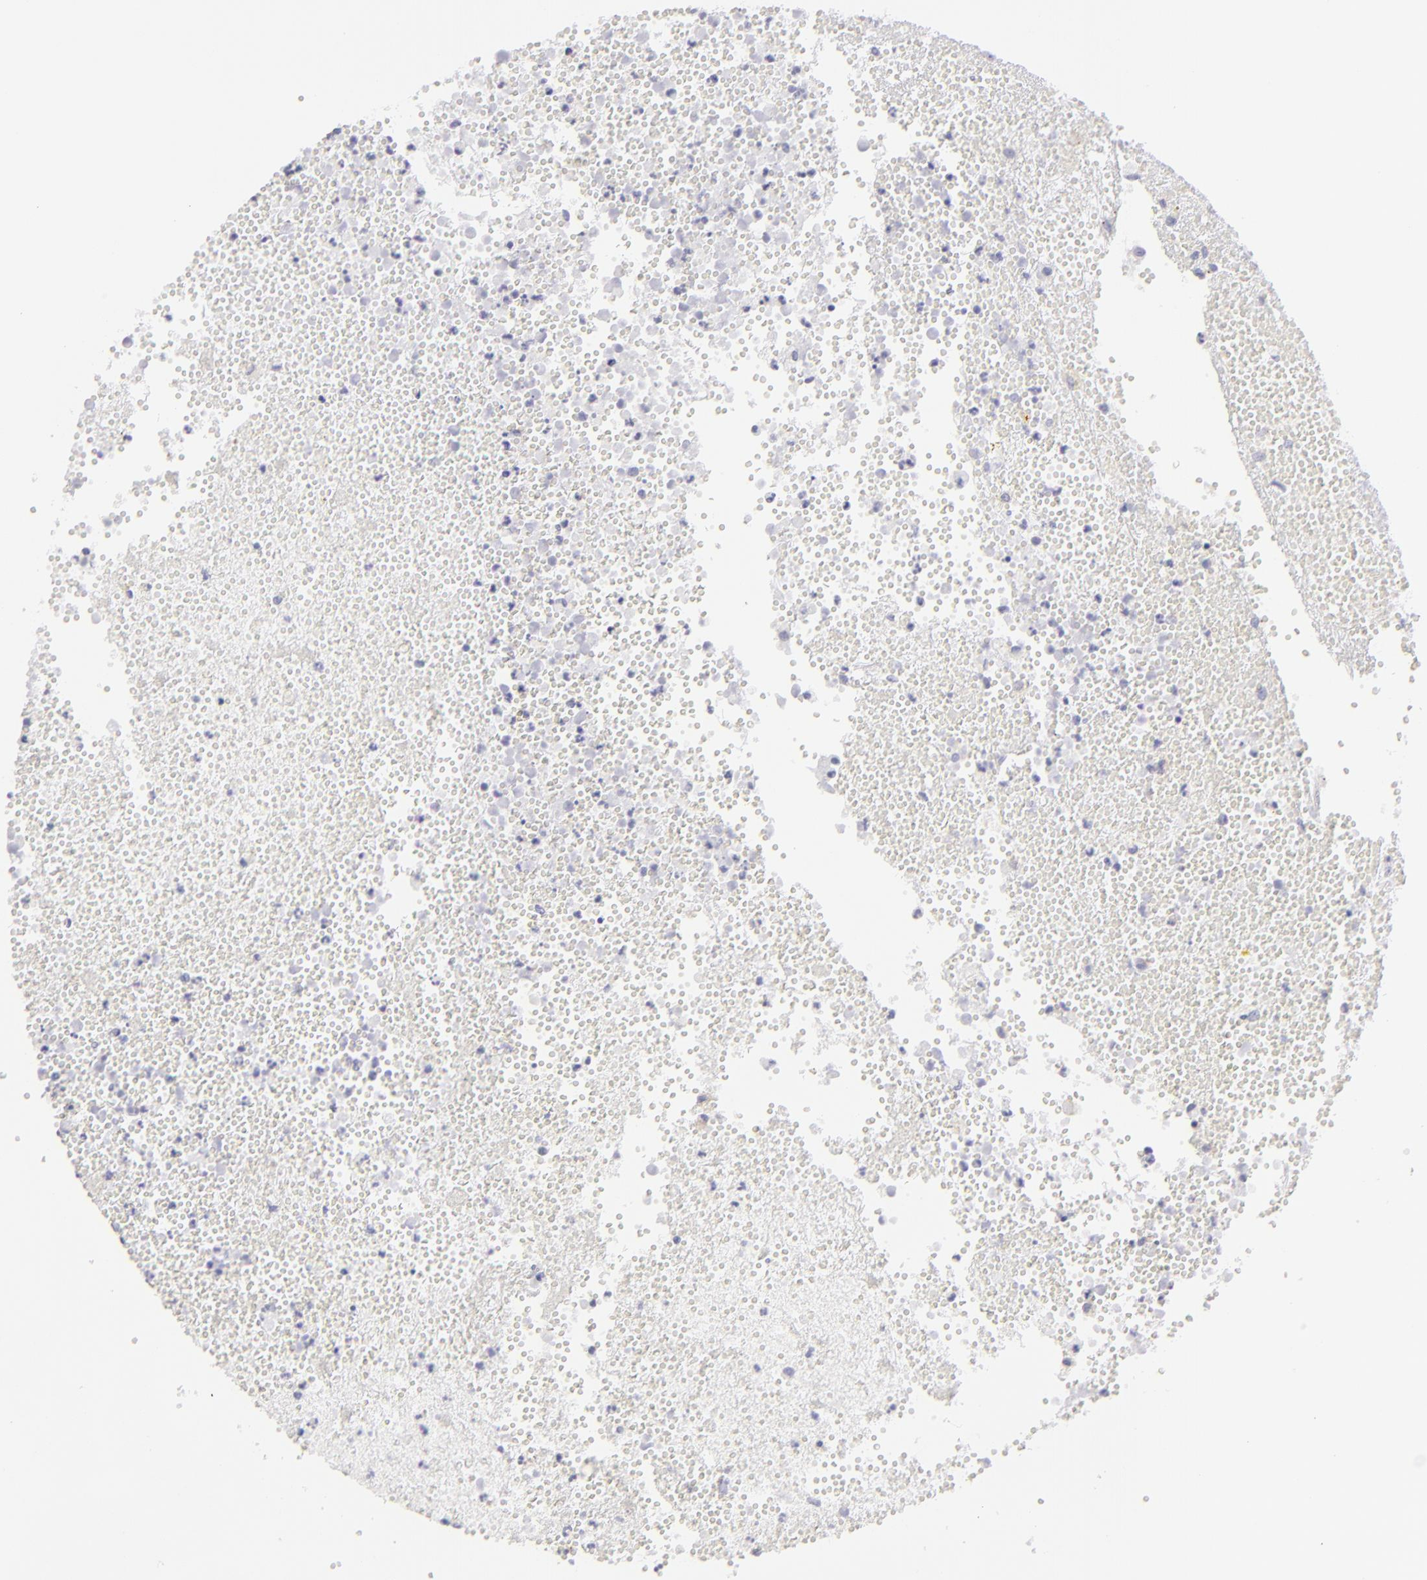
{"staining": {"intensity": "negative", "quantity": "none", "location": "none"}, "tissue": "glioma", "cell_type": "Tumor cells", "image_type": "cancer", "snomed": [{"axis": "morphology", "description": "Glioma, malignant, High grade"}, {"axis": "topography", "description": "Brain"}], "caption": "Glioma was stained to show a protein in brown. There is no significant positivity in tumor cells.", "gene": "KRT1", "patient": {"sex": "male", "age": 66}}